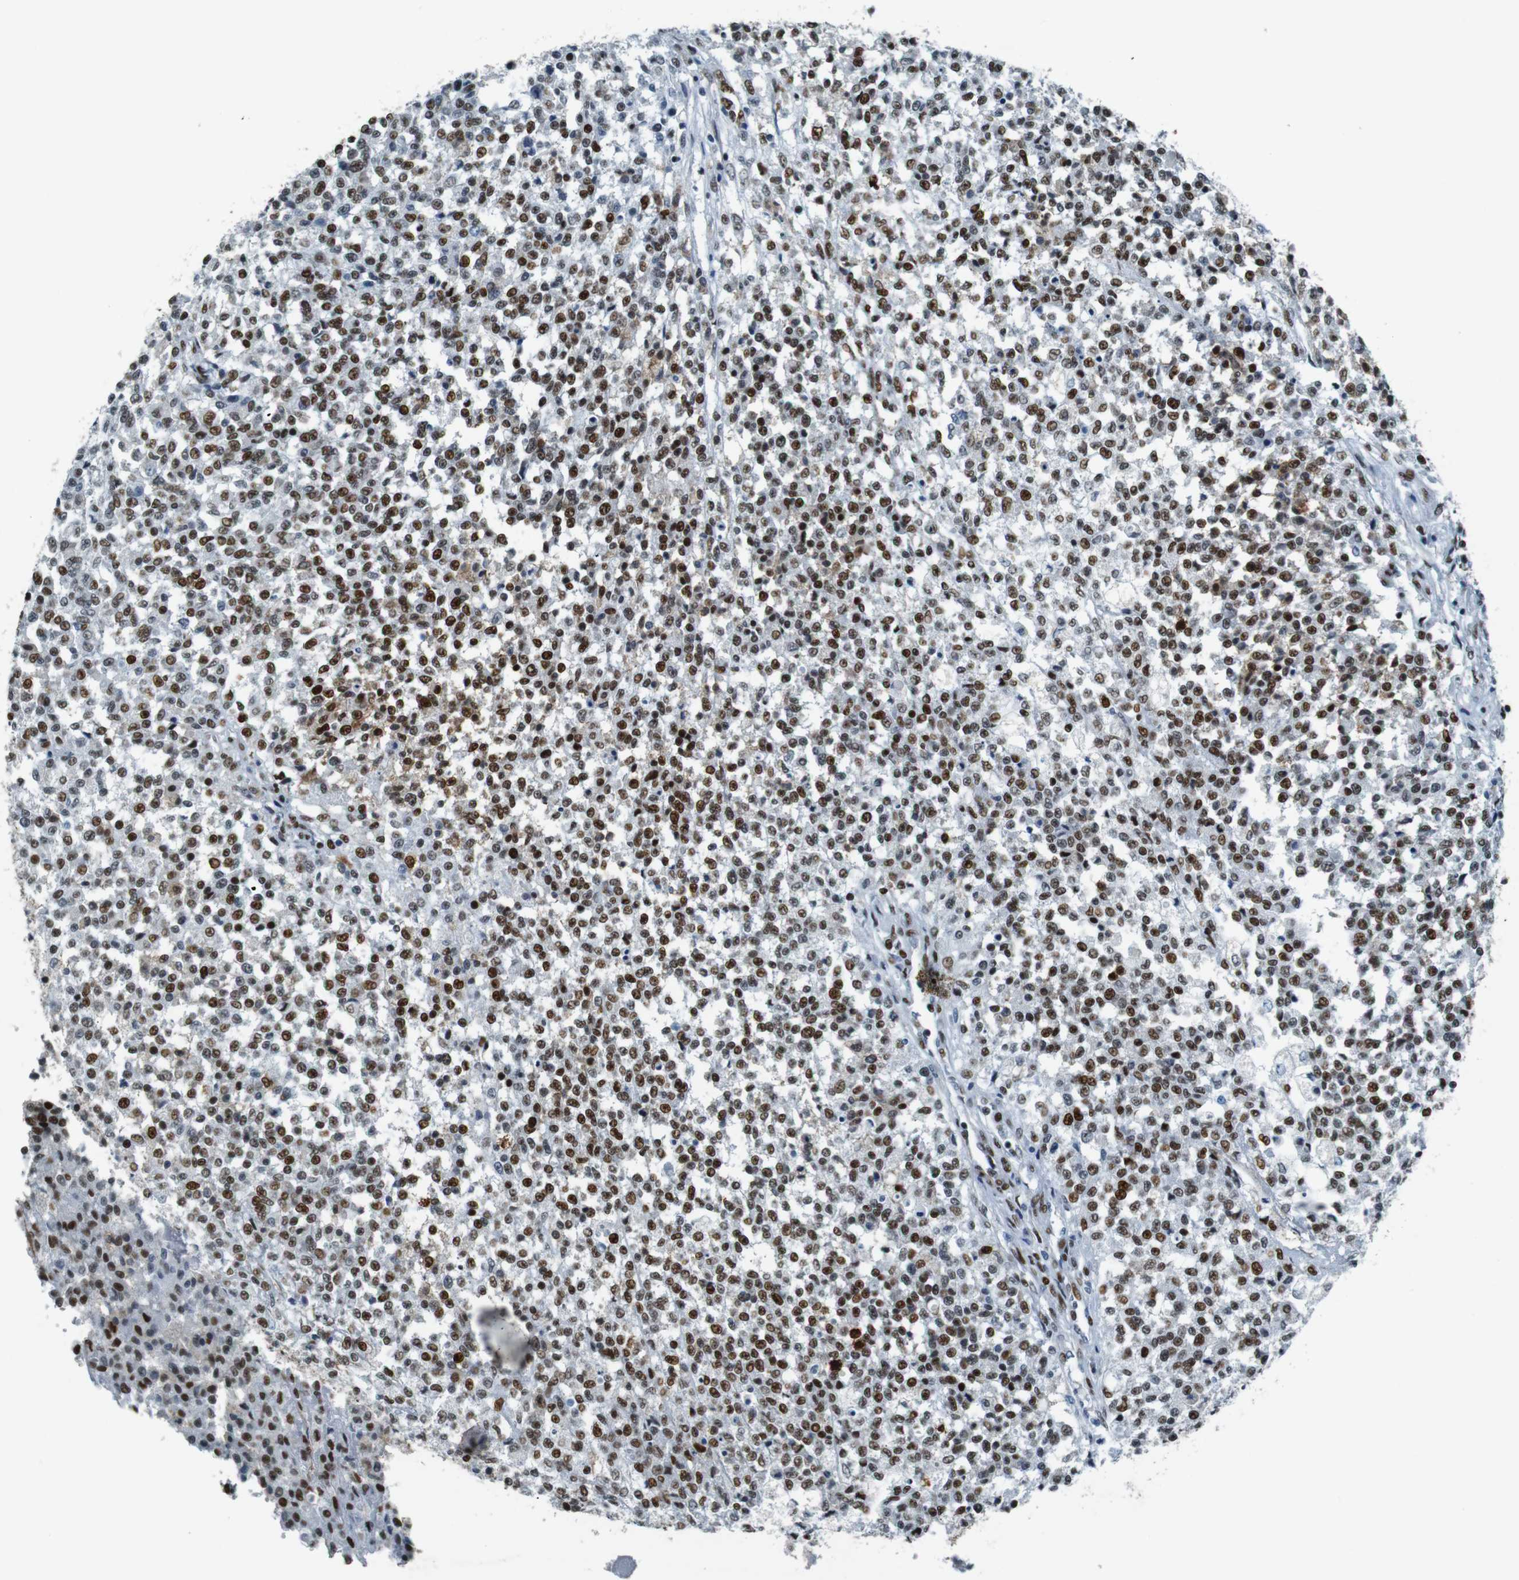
{"staining": {"intensity": "strong", "quantity": "25%-75%", "location": "nuclear"}, "tissue": "testis cancer", "cell_type": "Tumor cells", "image_type": "cancer", "snomed": [{"axis": "morphology", "description": "Seminoma, NOS"}, {"axis": "topography", "description": "Testis"}], "caption": "A micrograph of human testis cancer (seminoma) stained for a protein exhibits strong nuclear brown staining in tumor cells. (DAB = brown stain, brightfield microscopy at high magnification).", "gene": "HEXIM1", "patient": {"sex": "male", "age": 59}}